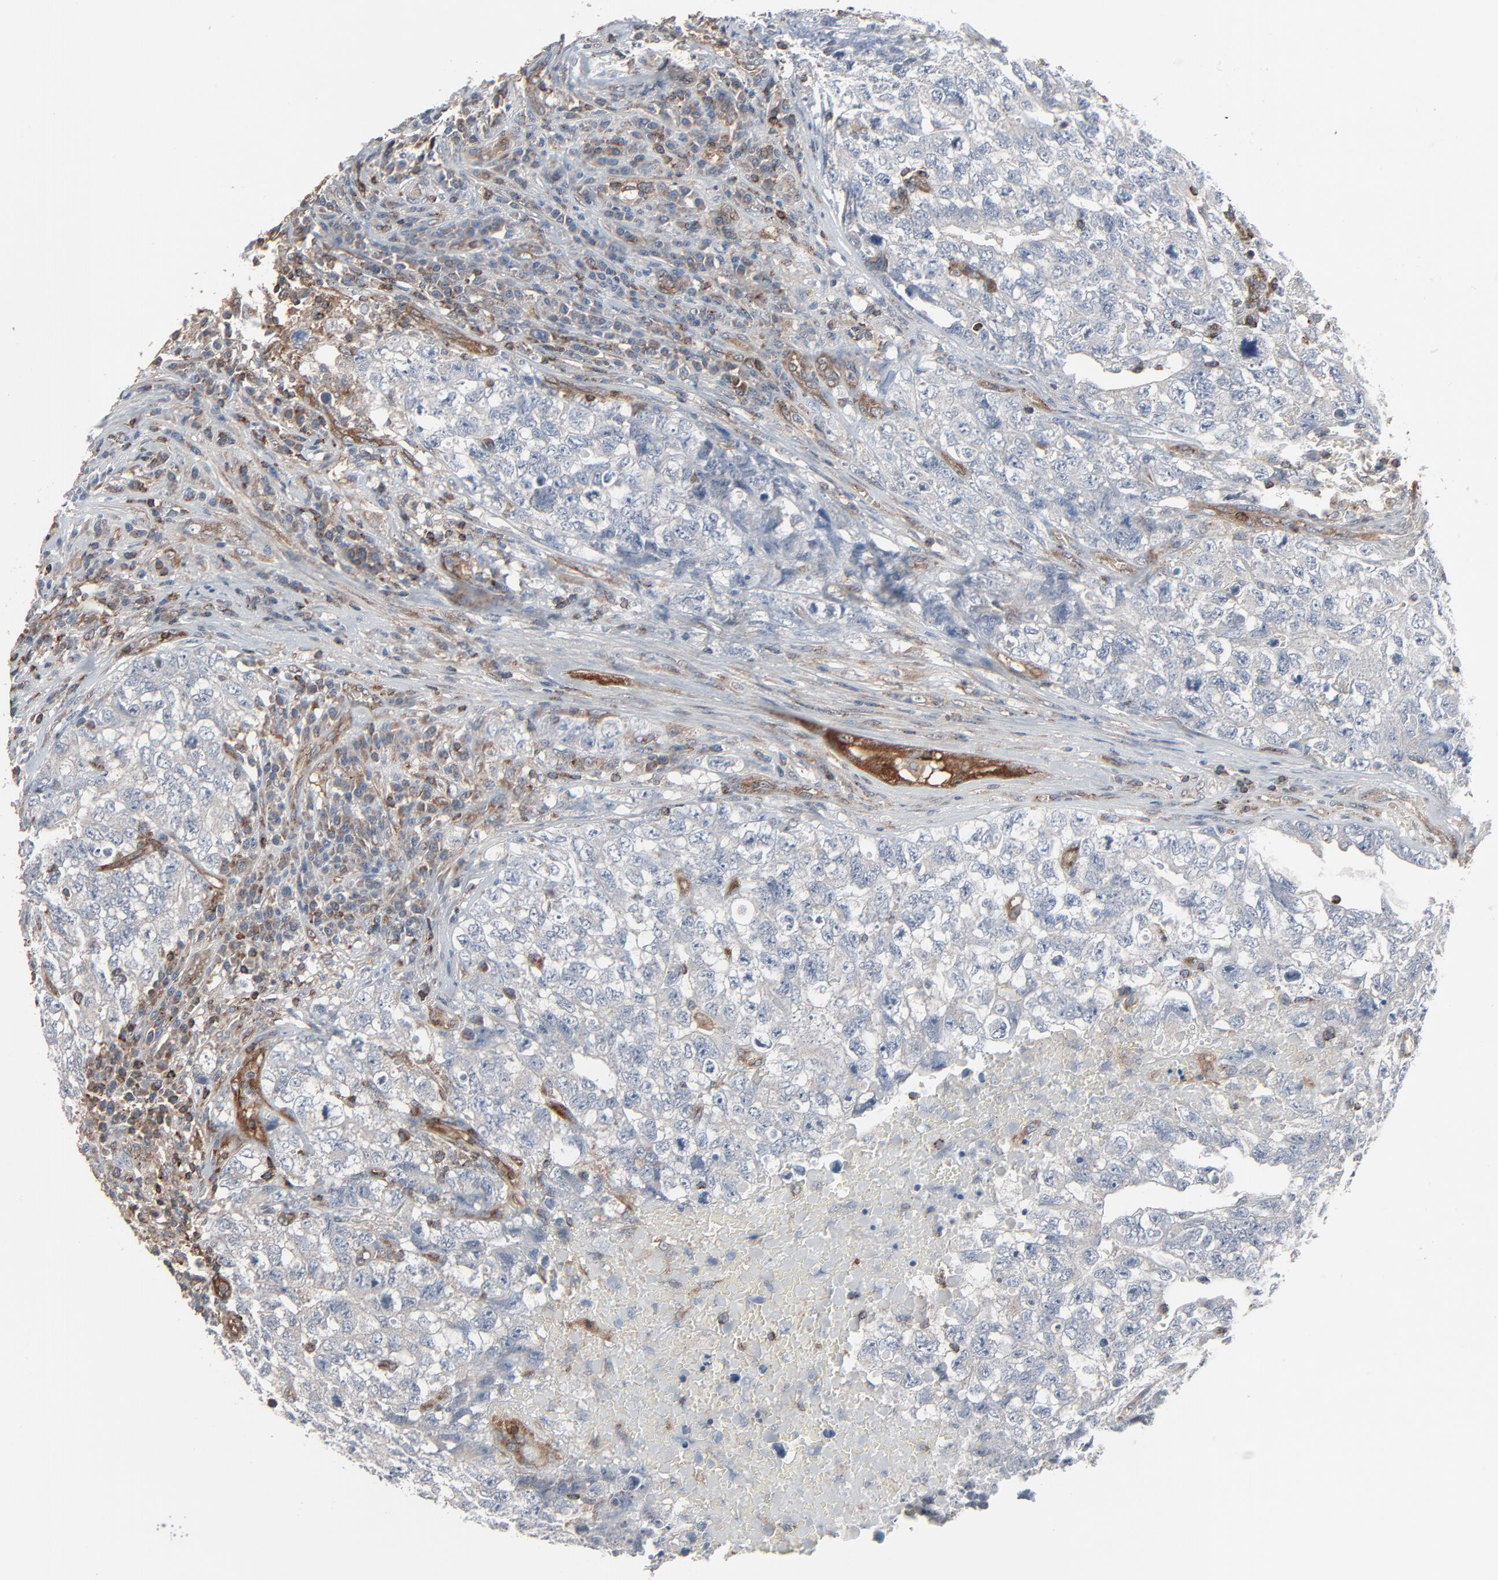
{"staining": {"intensity": "negative", "quantity": "none", "location": "none"}, "tissue": "testis cancer", "cell_type": "Tumor cells", "image_type": "cancer", "snomed": [{"axis": "morphology", "description": "Carcinoma, Embryonal, NOS"}, {"axis": "topography", "description": "Testis"}], "caption": "There is no significant positivity in tumor cells of testis cancer. (Brightfield microscopy of DAB (3,3'-diaminobenzidine) immunohistochemistry (IHC) at high magnification).", "gene": "OPTN", "patient": {"sex": "male", "age": 31}}